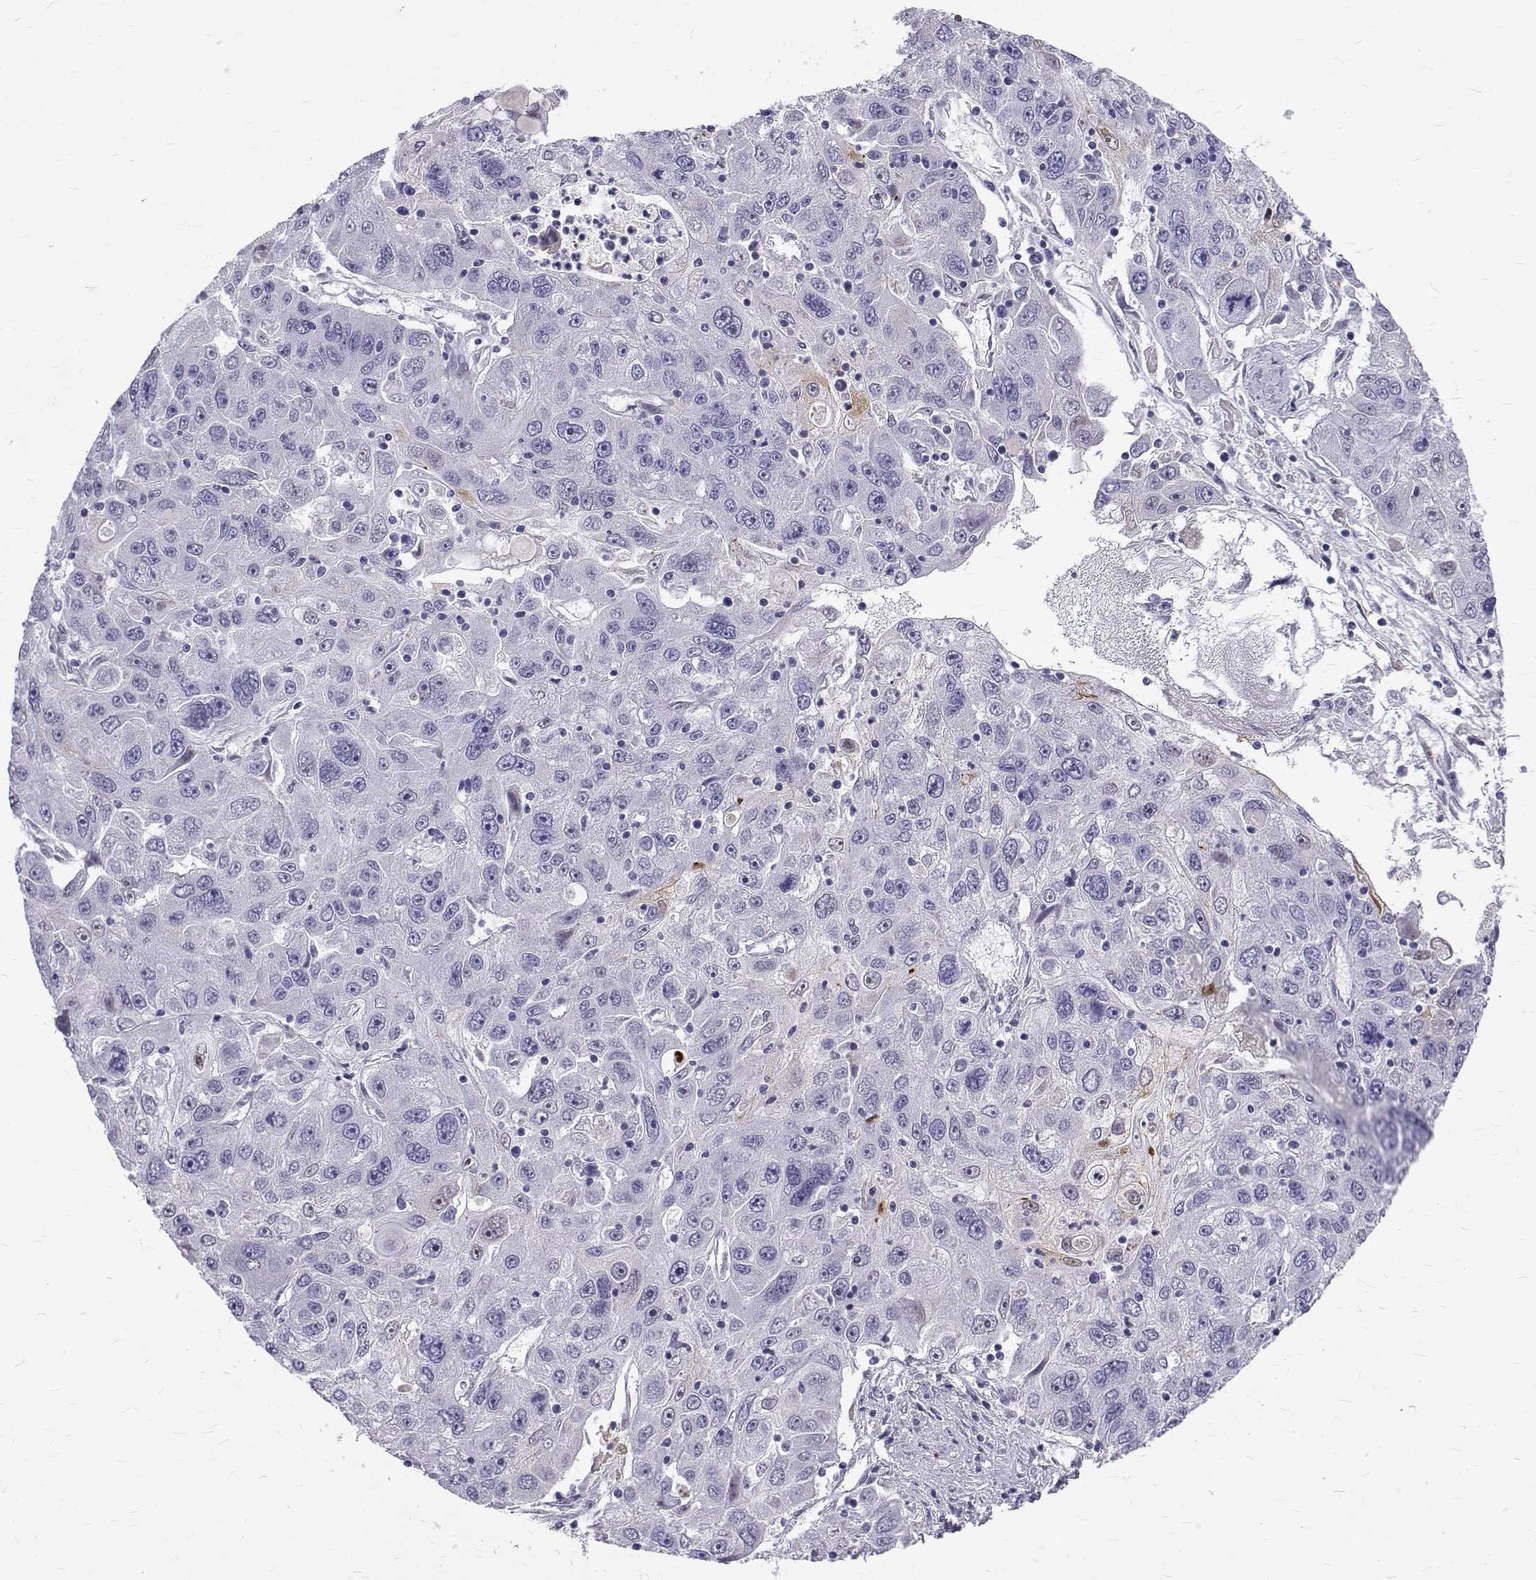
{"staining": {"intensity": "negative", "quantity": "none", "location": "none"}, "tissue": "stomach cancer", "cell_type": "Tumor cells", "image_type": "cancer", "snomed": [{"axis": "morphology", "description": "Adenocarcinoma, NOS"}, {"axis": "topography", "description": "Stomach"}], "caption": "Immunohistochemistry of human stomach cancer displays no staining in tumor cells.", "gene": "IGSF1", "patient": {"sex": "male", "age": 56}}